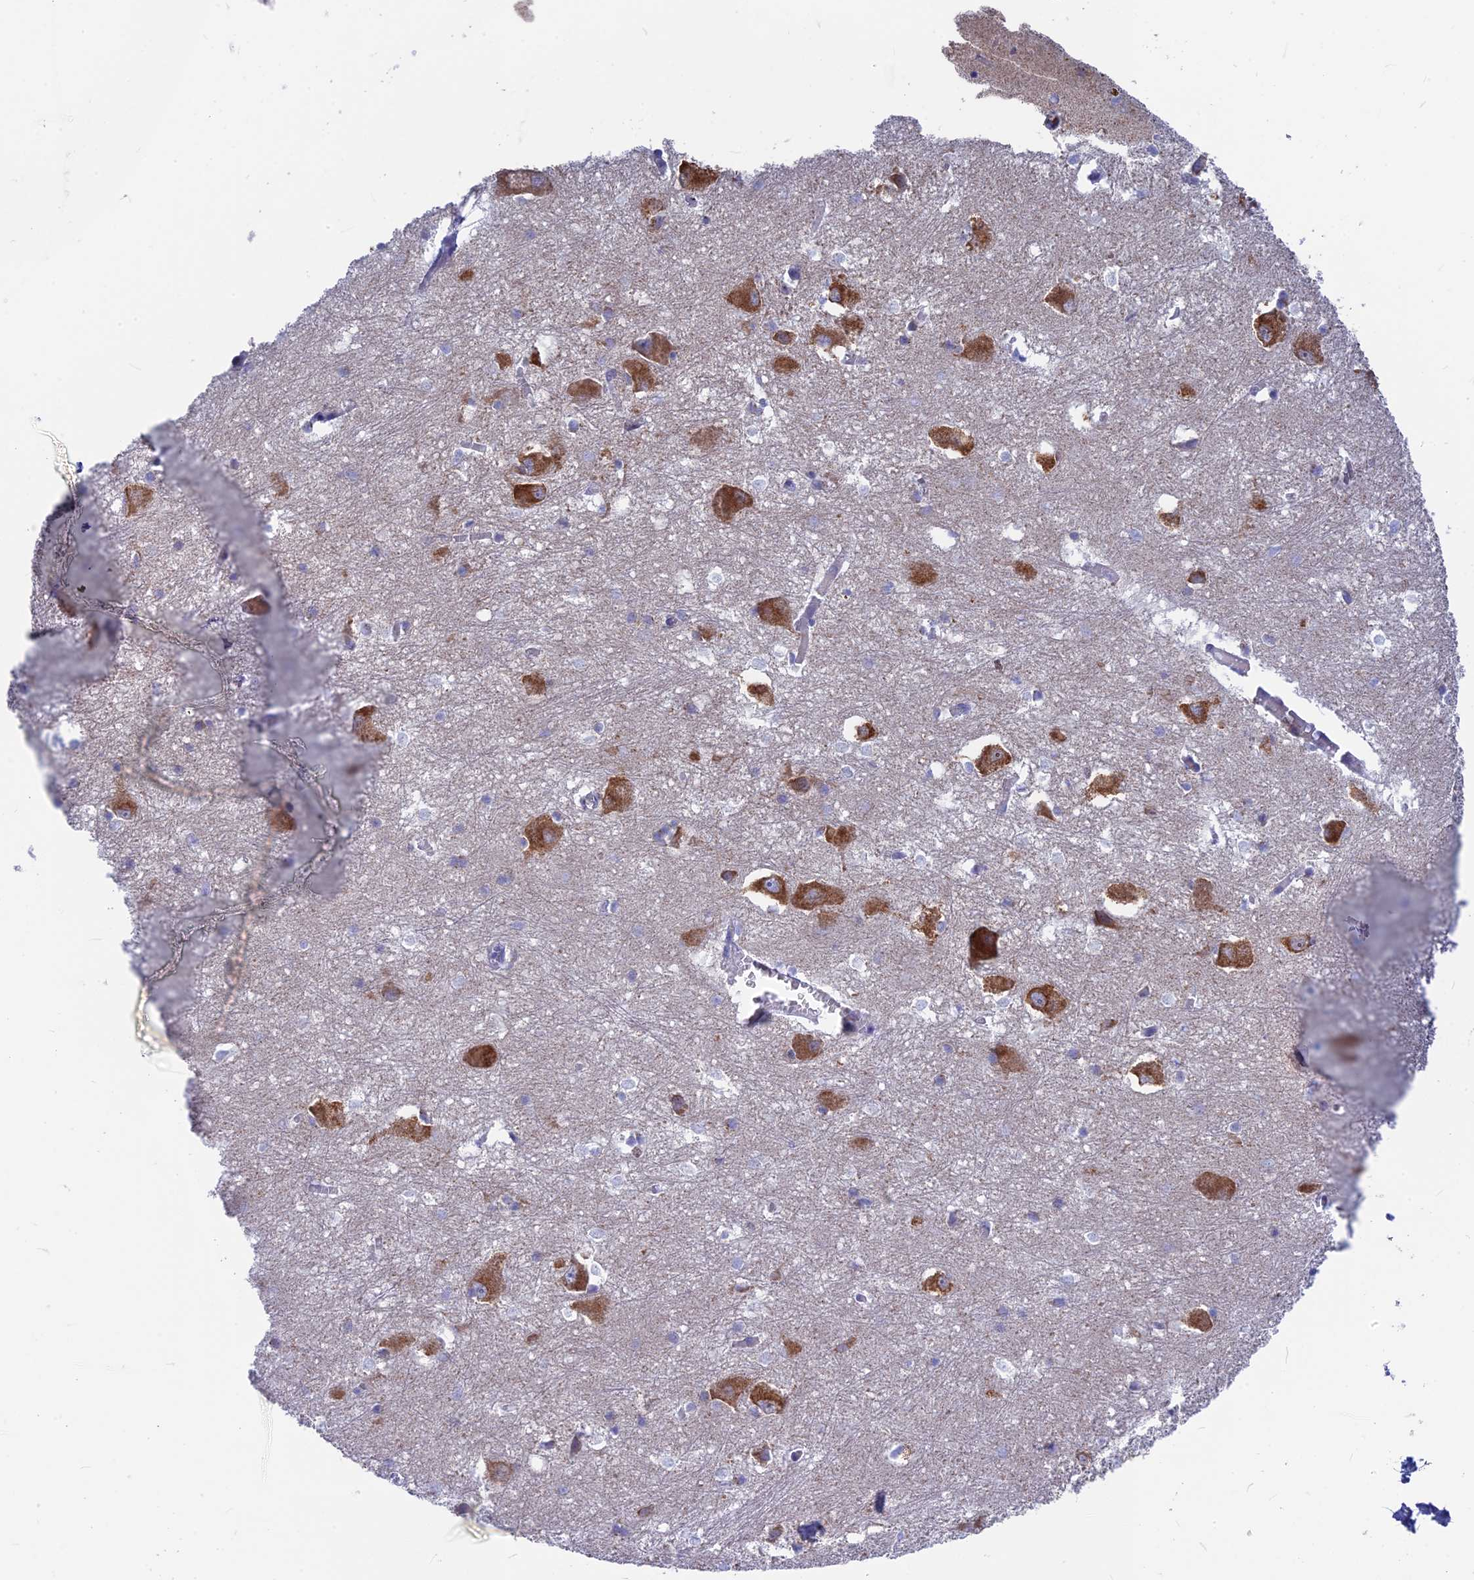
{"staining": {"intensity": "negative", "quantity": "none", "location": "none"}, "tissue": "caudate", "cell_type": "Glial cells", "image_type": "normal", "snomed": [{"axis": "morphology", "description": "Normal tissue, NOS"}, {"axis": "topography", "description": "Lateral ventricle wall"}], "caption": "IHC image of normal caudate stained for a protein (brown), which demonstrates no positivity in glial cells.", "gene": "PLAC9", "patient": {"sex": "male", "age": 37}}